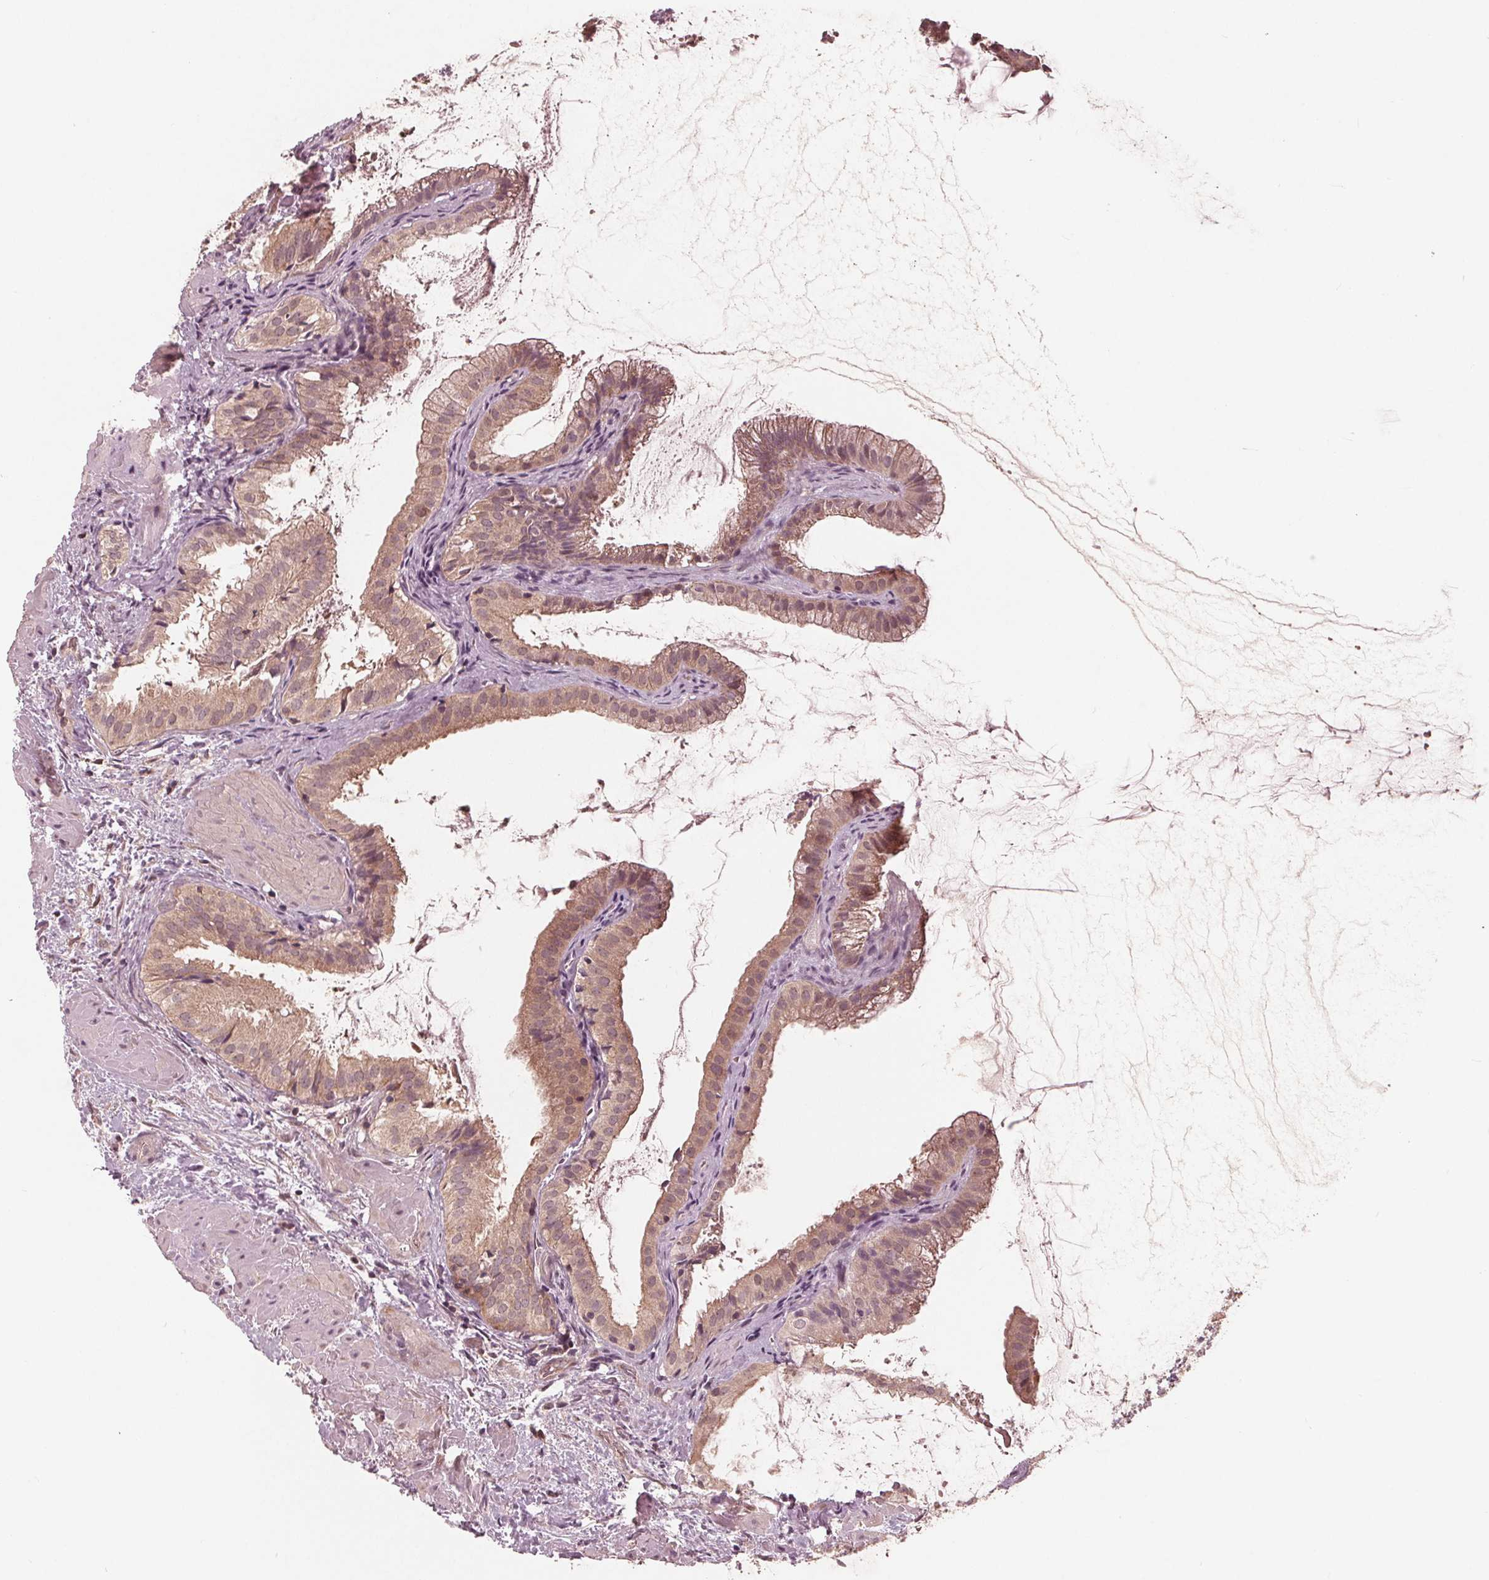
{"staining": {"intensity": "weak", "quantity": ">75%", "location": "cytoplasmic/membranous"}, "tissue": "gallbladder", "cell_type": "Glandular cells", "image_type": "normal", "snomed": [{"axis": "morphology", "description": "Normal tissue, NOS"}, {"axis": "topography", "description": "Gallbladder"}], "caption": "Immunohistochemical staining of normal gallbladder reveals >75% levels of weak cytoplasmic/membranous protein expression in approximately >75% of glandular cells.", "gene": "UBALD1", "patient": {"sex": "male", "age": 70}}